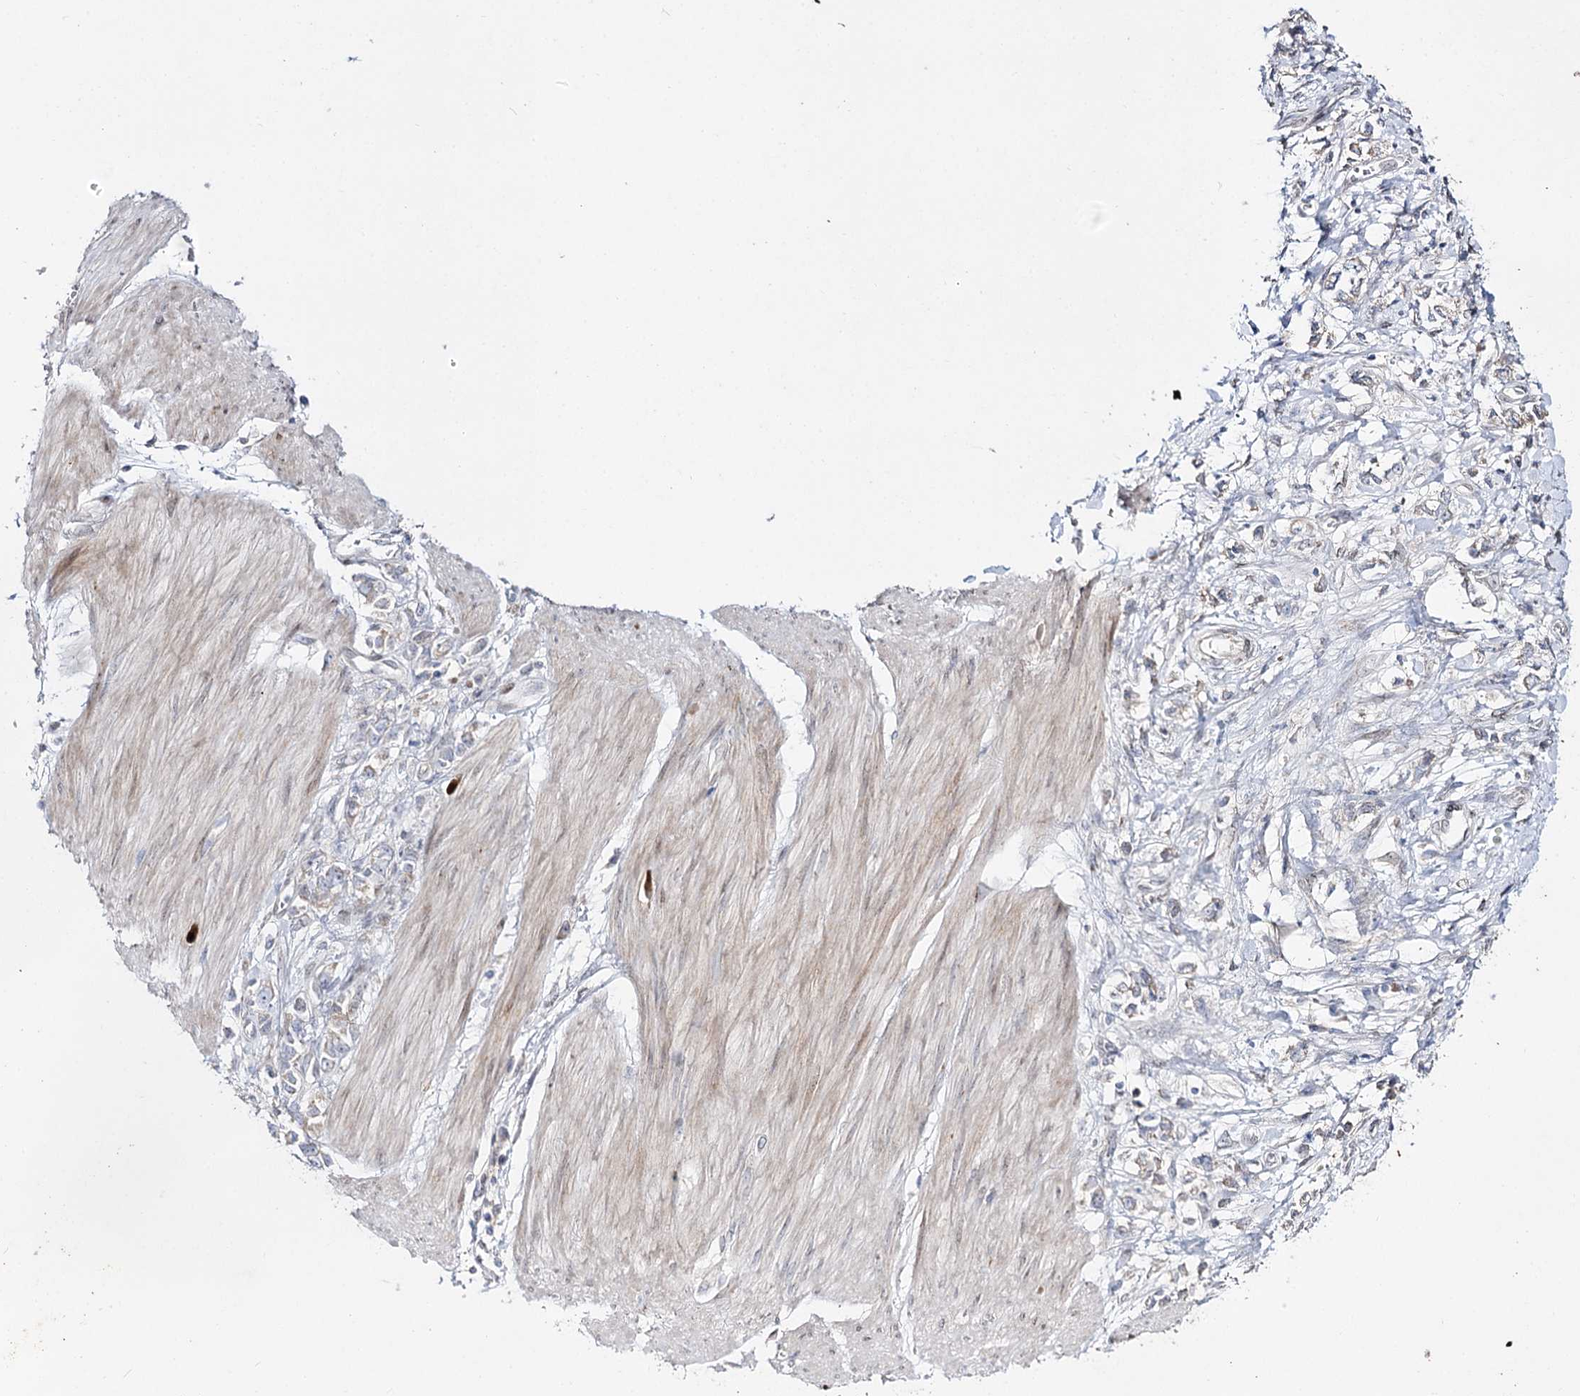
{"staining": {"intensity": "negative", "quantity": "none", "location": "none"}, "tissue": "stomach cancer", "cell_type": "Tumor cells", "image_type": "cancer", "snomed": [{"axis": "morphology", "description": "Adenocarcinoma, NOS"}, {"axis": "topography", "description": "Stomach"}], "caption": "A high-resolution photomicrograph shows immunohistochemistry staining of adenocarcinoma (stomach), which shows no significant staining in tumor cells. (Stains: DAB immunohistochemistry with hematoxylin counter stain, Microscopy: brightfield microscopy at high magnification).", "gene": "C11orf80", "patient": {"sex": "female", "age": 76}}